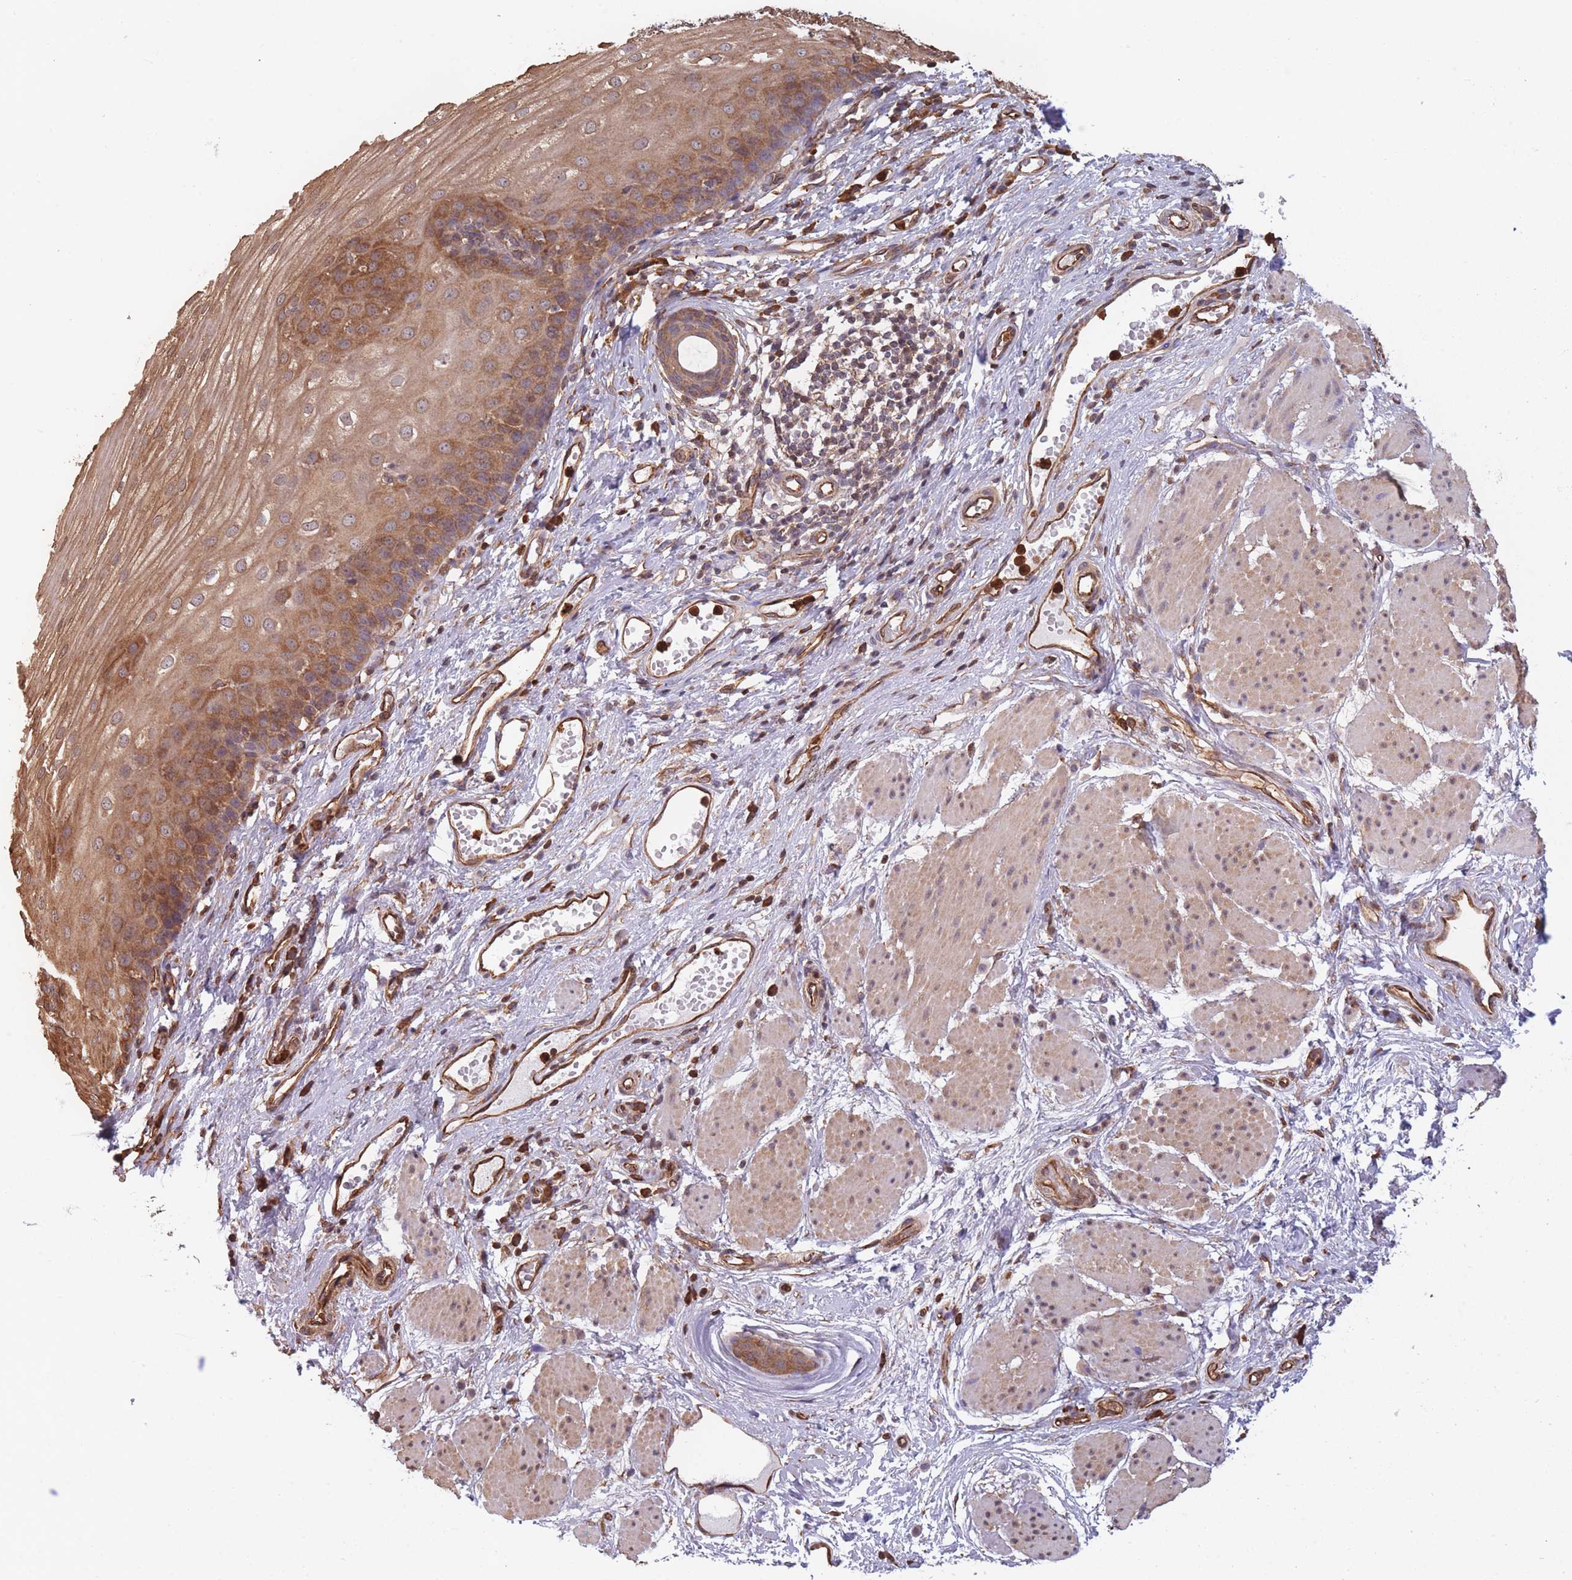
{"staining": {"intensity": "moderate", "quantity": ">75%", "location": "cytoplasmic/membranous"}, "tissue": "esophagus", "cell_type": "Squamous epithelial cells", "image_type": "normal", "snomed": [{"axis": "morphology", "description": "Normal tissue, NOS"}, {"axis": "topography", "description": "Esophagus"}], "caption": "Immunohistochemistry (IHC) (DAB) staining of normal esophagus shows moderate cytoplasmic/membranous protein positivity in about >75% of squamous epithelial cells.", "gene": "ARL13B", "patient": {"sex": "male", "age": 69}}